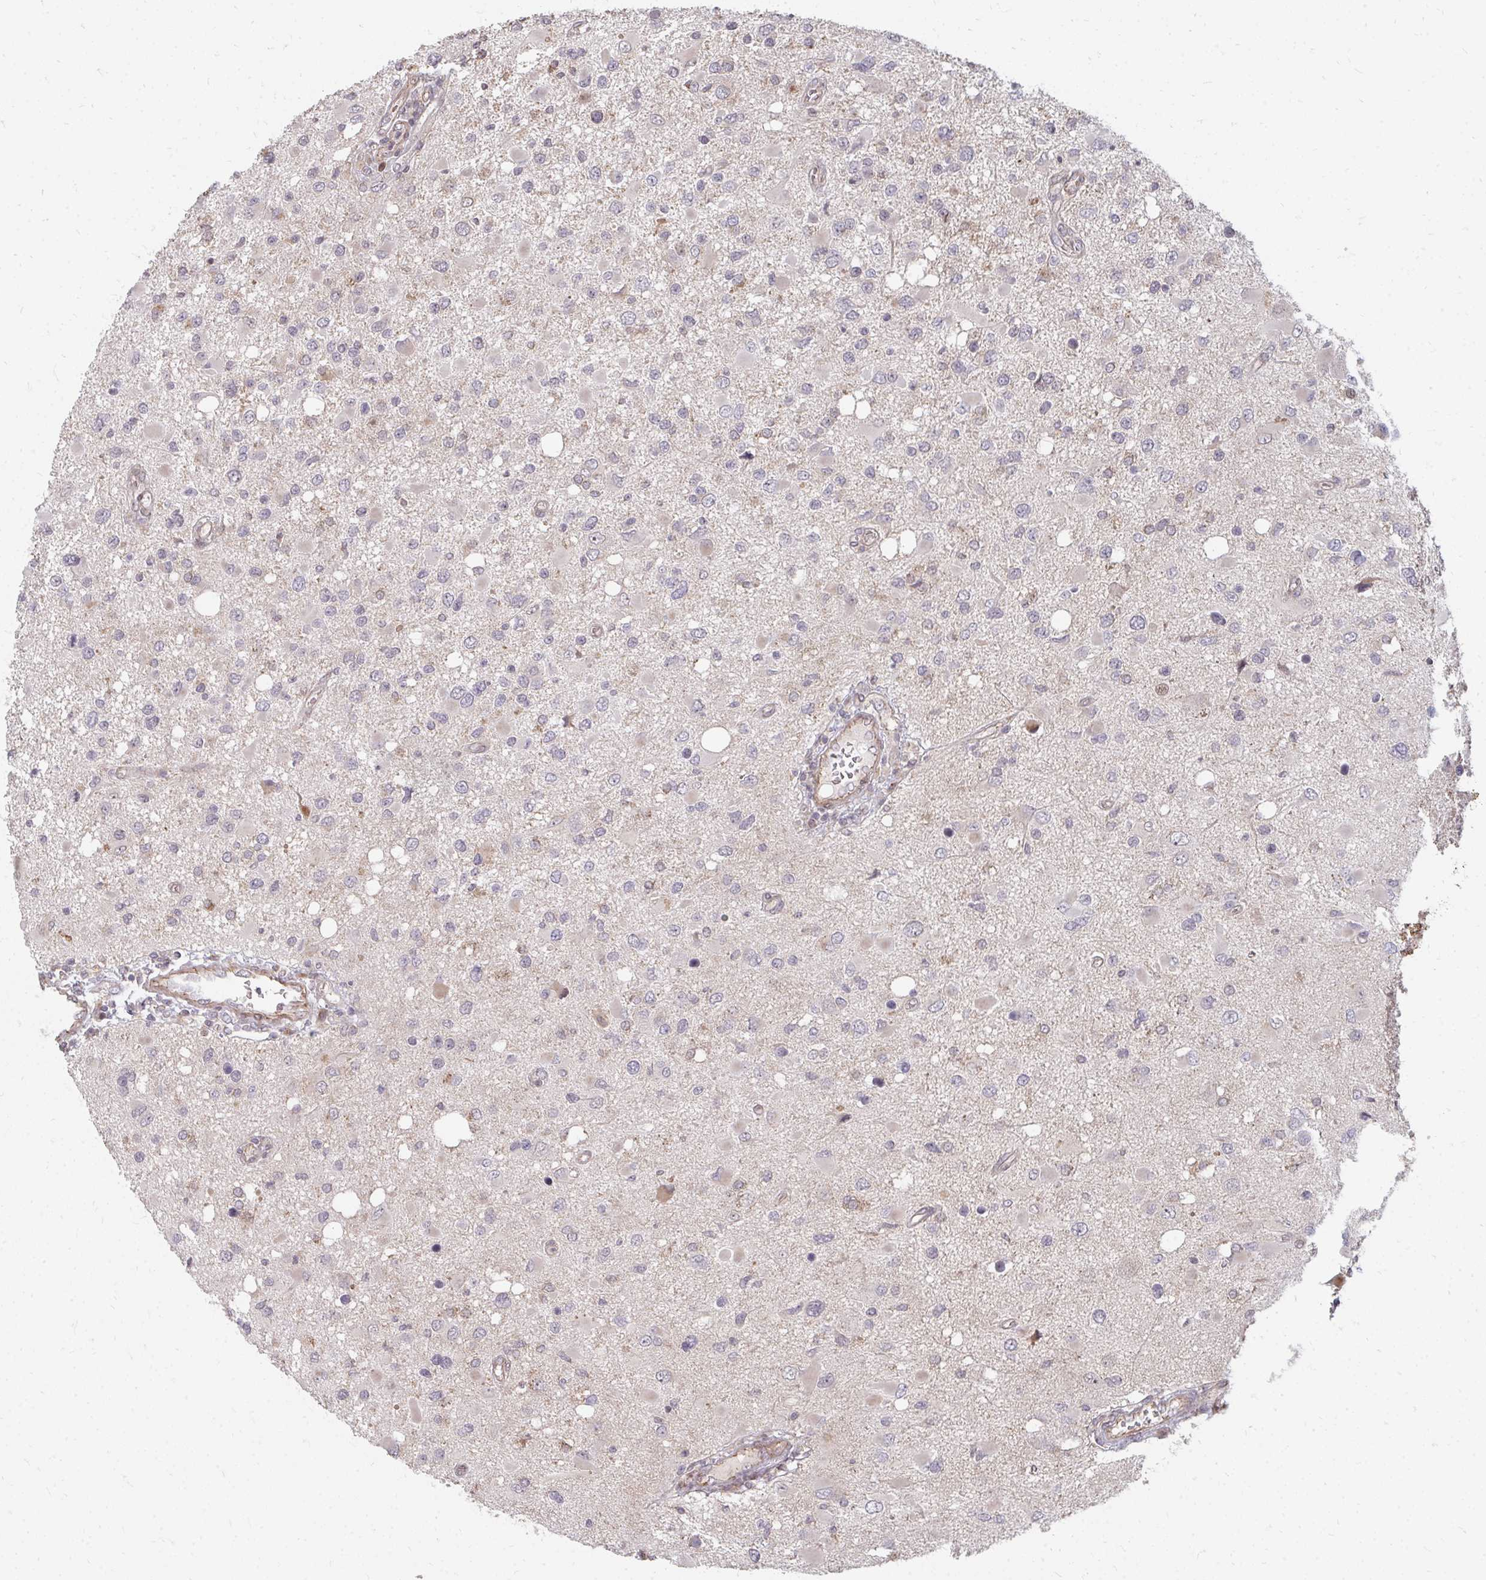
{"staining": {"intensity": "negative", "quantity": "none", "location": "none"}, "tissue": "glioma", "cell_type": "Tumor cells", "image_type": "cancer", "snomed": [{"axis": "morphology", "description": "Glioma, malignant, High grade"}, {"axis": "topography", "description": "Brain"}], "caption": "Tumor cells are negative for brown protein staining in glioma. Brightfield microscopy of immunohistochemistry (IHC) stained with DAB (3,3'-diaminobenzidine) (brown) and hematoxylin (blue), captured at high magnification.", "gene": "ZNF285", "patient": {"sex": "male", "age": 53}}